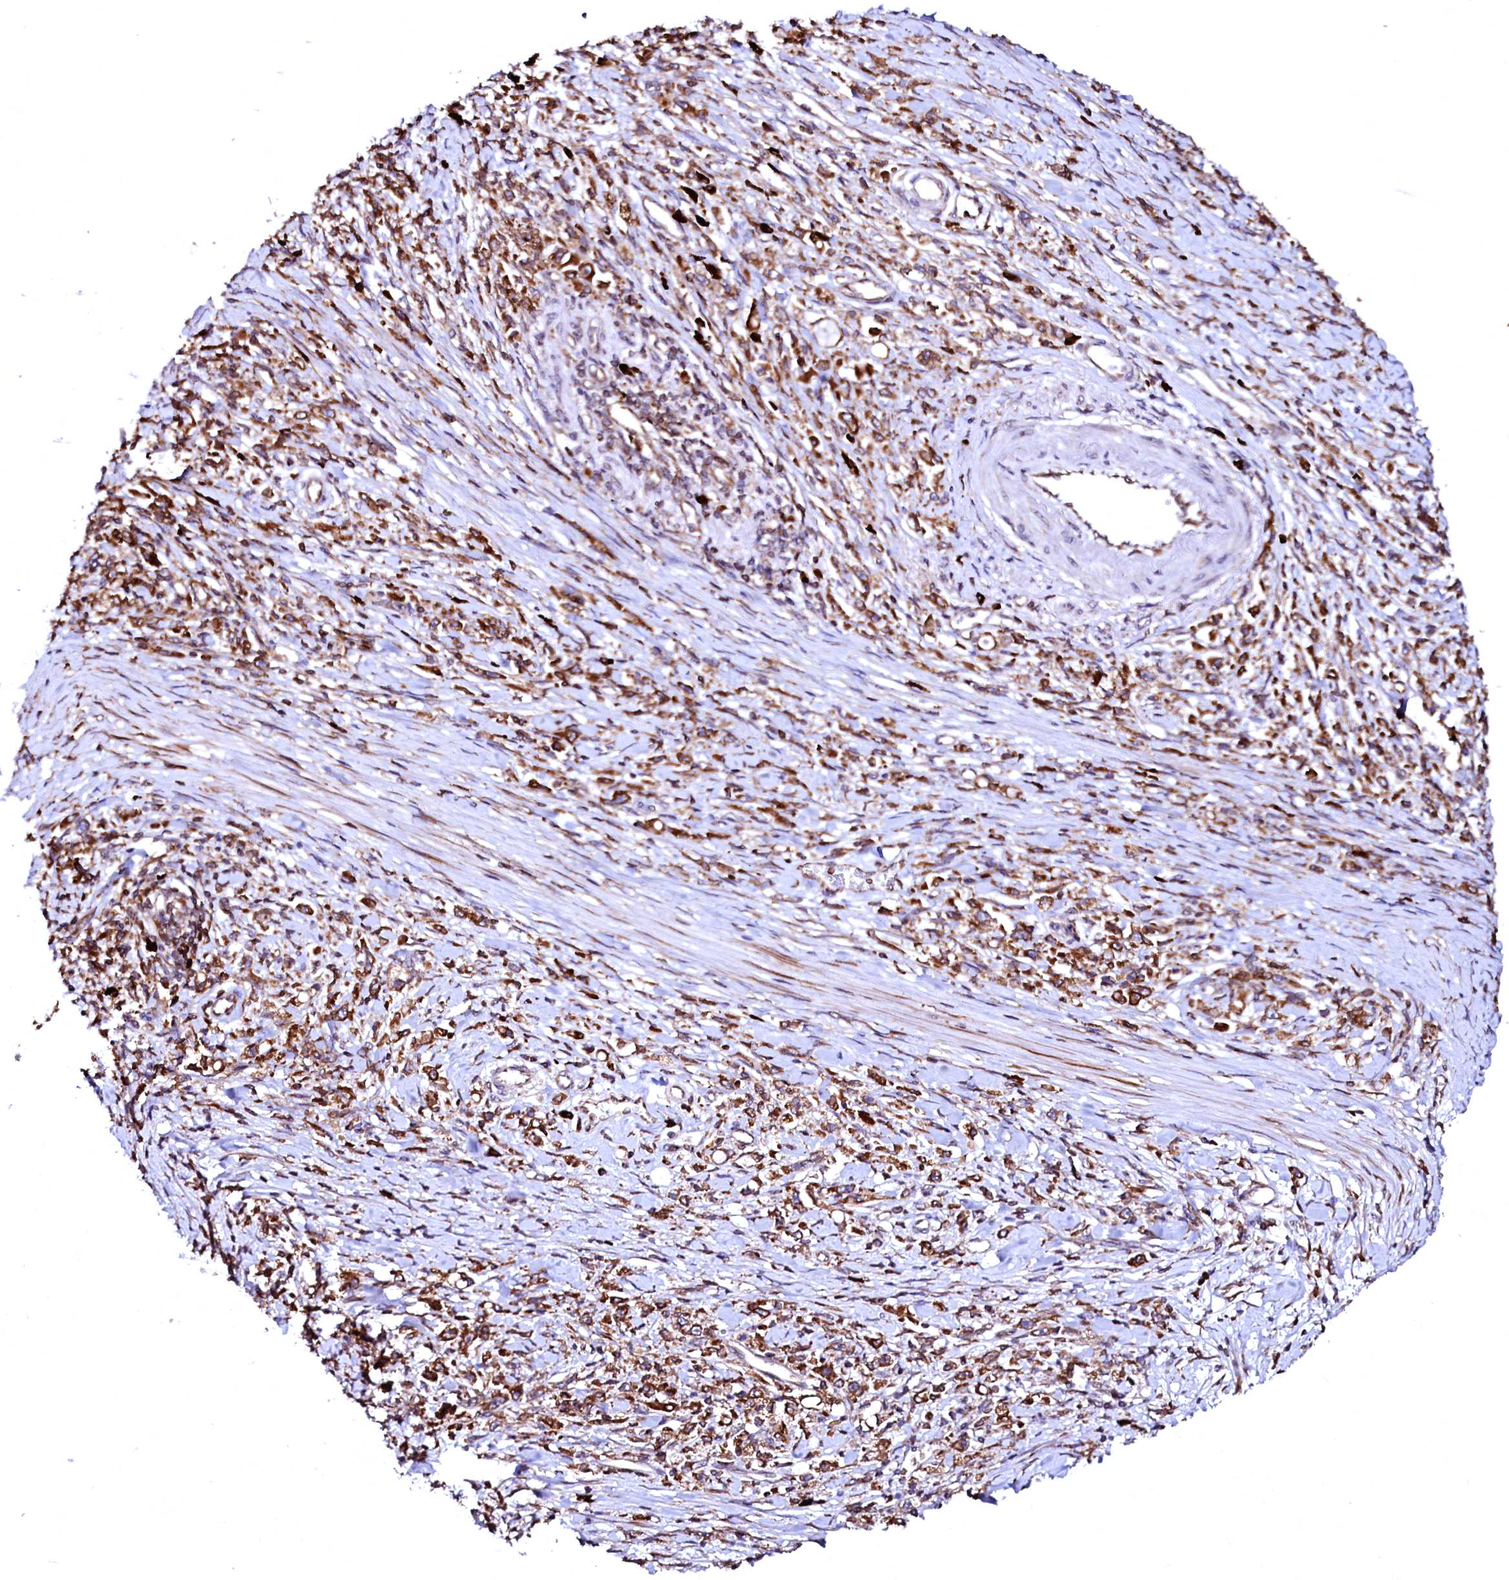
{"staining": {"intensity": "moderate", "quantity": ">75%", "location": "cytoplasmic/membranous"}, "tissue": "stomach cancer", "cell_type": "Tumor cells", "image_type": "cancer", "snomed": [{"axis": "morphology", "description": "Adenocarcinoma, NOS"}, {"axis": "topography", "description": "Stomach"}], "caption": "Immunohistochemistry (IHC) histopathology image of stomach cancer stained for a protein (brown), which reveals medium levels of moderate cytoplasmic/membranous staining in about >75% of tumor cells.", "gene": "DERL1", "patient": {"sex": "female", "age": 59}}